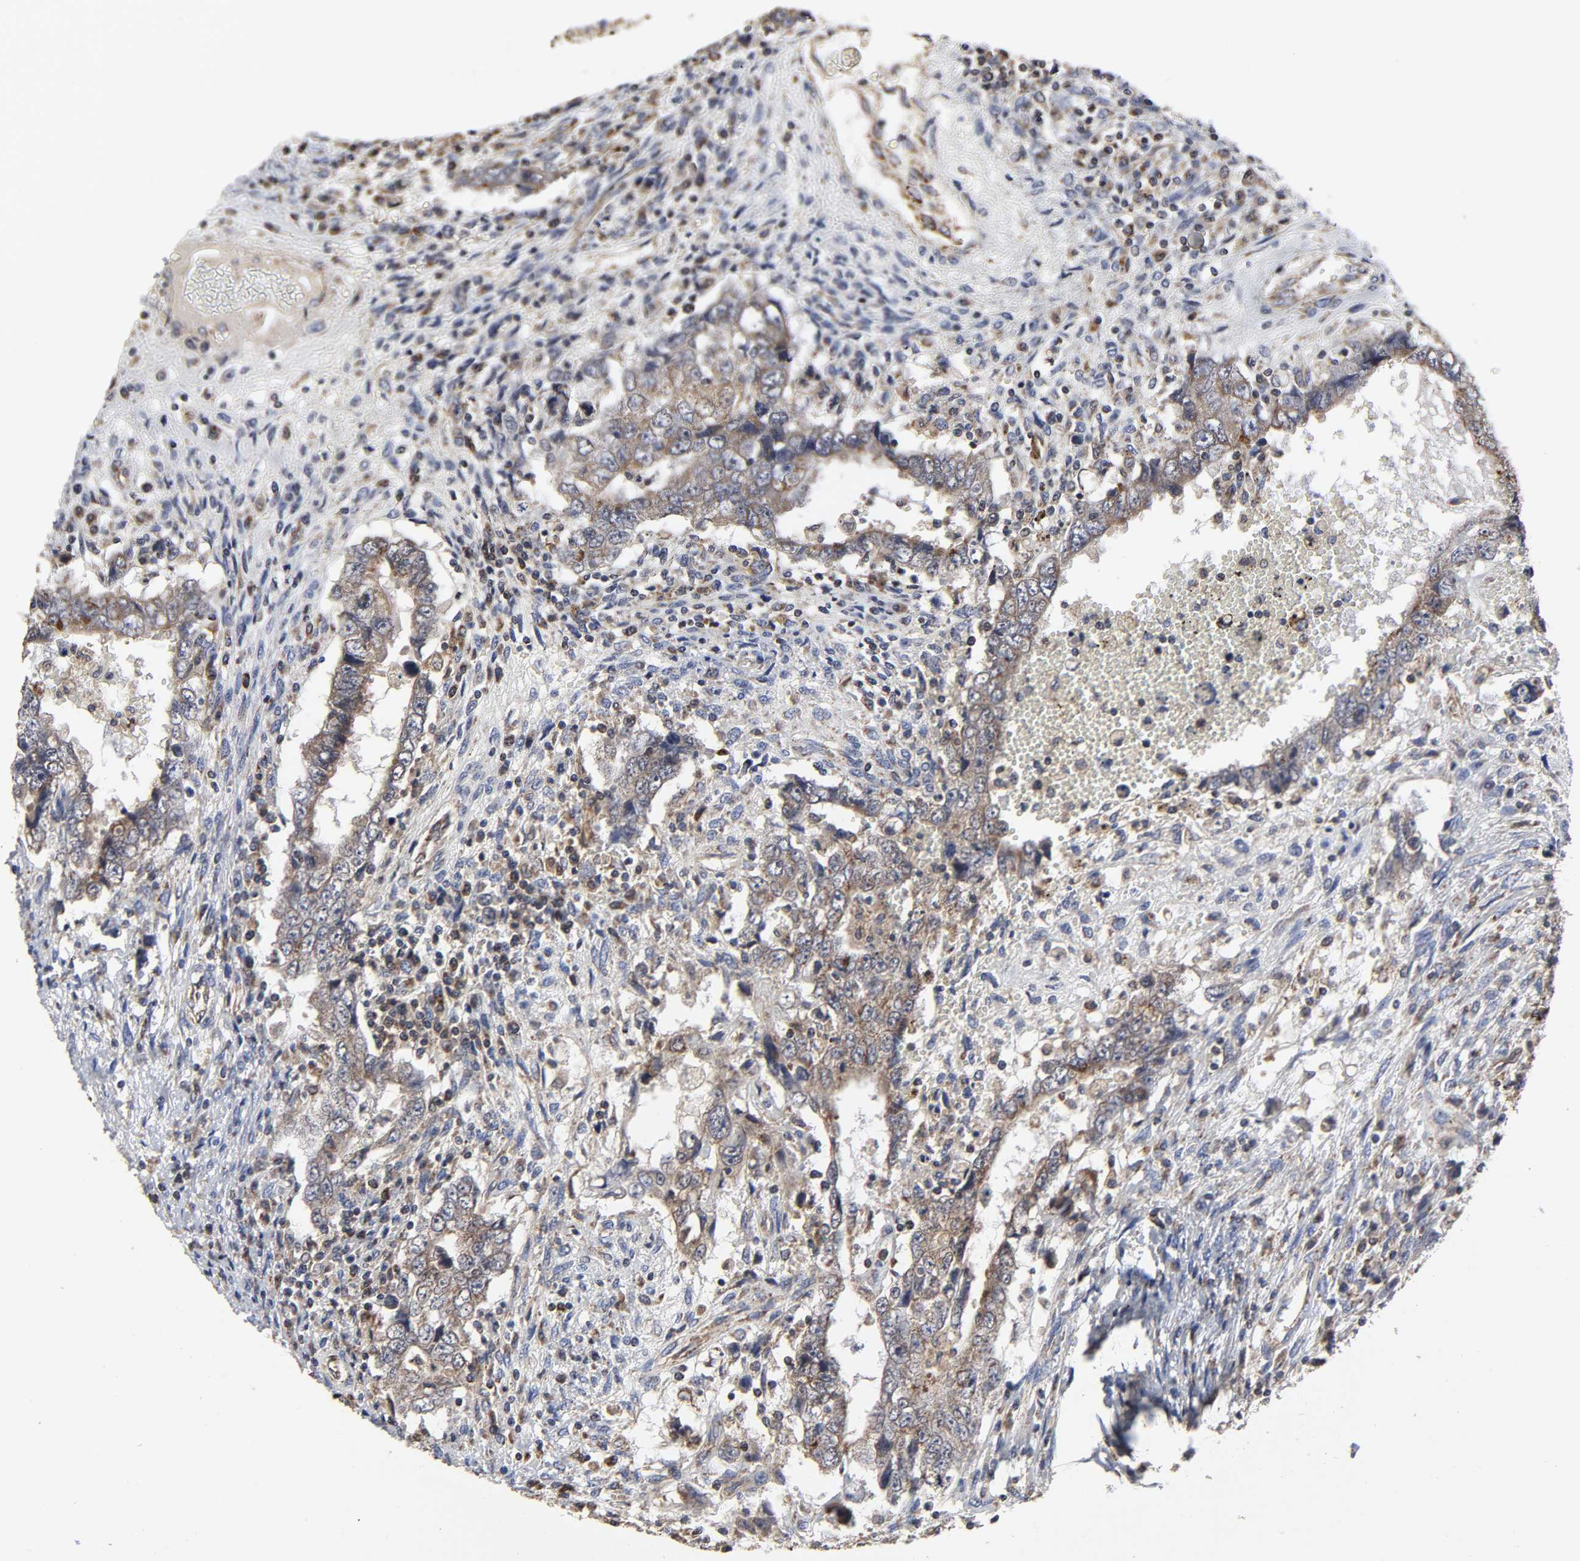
{"staining": {"intensity": "moderate", "quantity": ">75%", "location": "cytoplasmic/membranous"}, "tissue": "testis cancer", "cell_type": "Tumor cells", "image_type": "cancer", "snomed": [{"axis": "morphology", "description": "Carcinoma, Embryonal, NOS"}, {"axis": "topography", "description": "Testis"}], "caption": "Tumor cells reveal moderate cytoplasmic/membranous expression in approximately >75% of cells in testis cancer.", "gene": "COX6B1", "patient": {"sex": "male", "age": 26}}